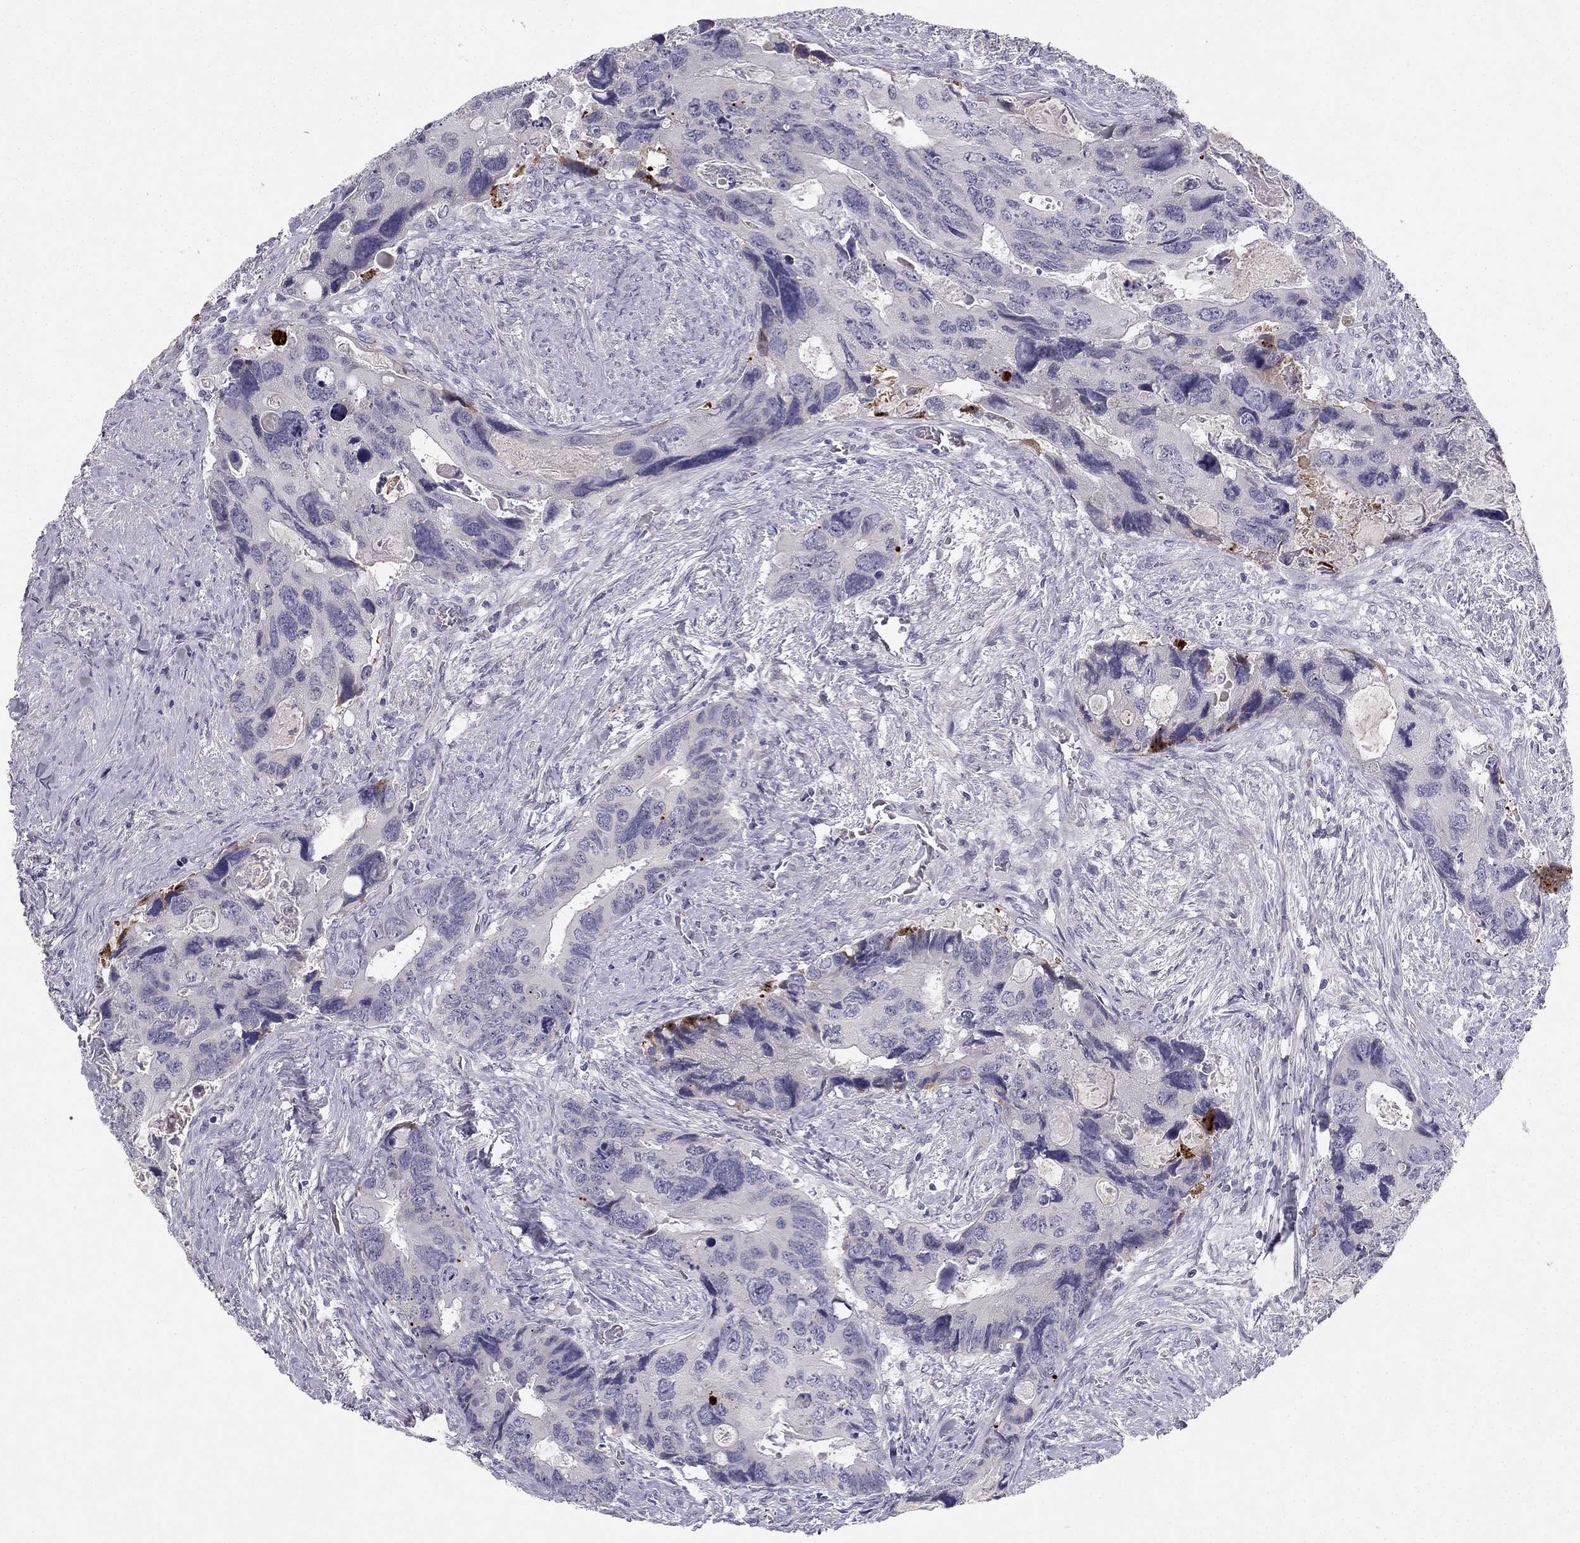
{"staining": {"intensity": "negative", "quantity": "none", "location": "none"}, "tissue": "colorectal cancer", "cell_type": "Tumor cells", "image_type": "cancer", "snomed": [{"axis": "morphology", "description": "Adenocarcinoma, NOS"}, {"axis": "topography", "description": "Rectum"}], "caption": "The histopathology image exhibits no staining of tumor cells in colorectal adenocarcinoma.", "gene": "SLC6A4", "patient": {"sex": "male", "age": 62}}